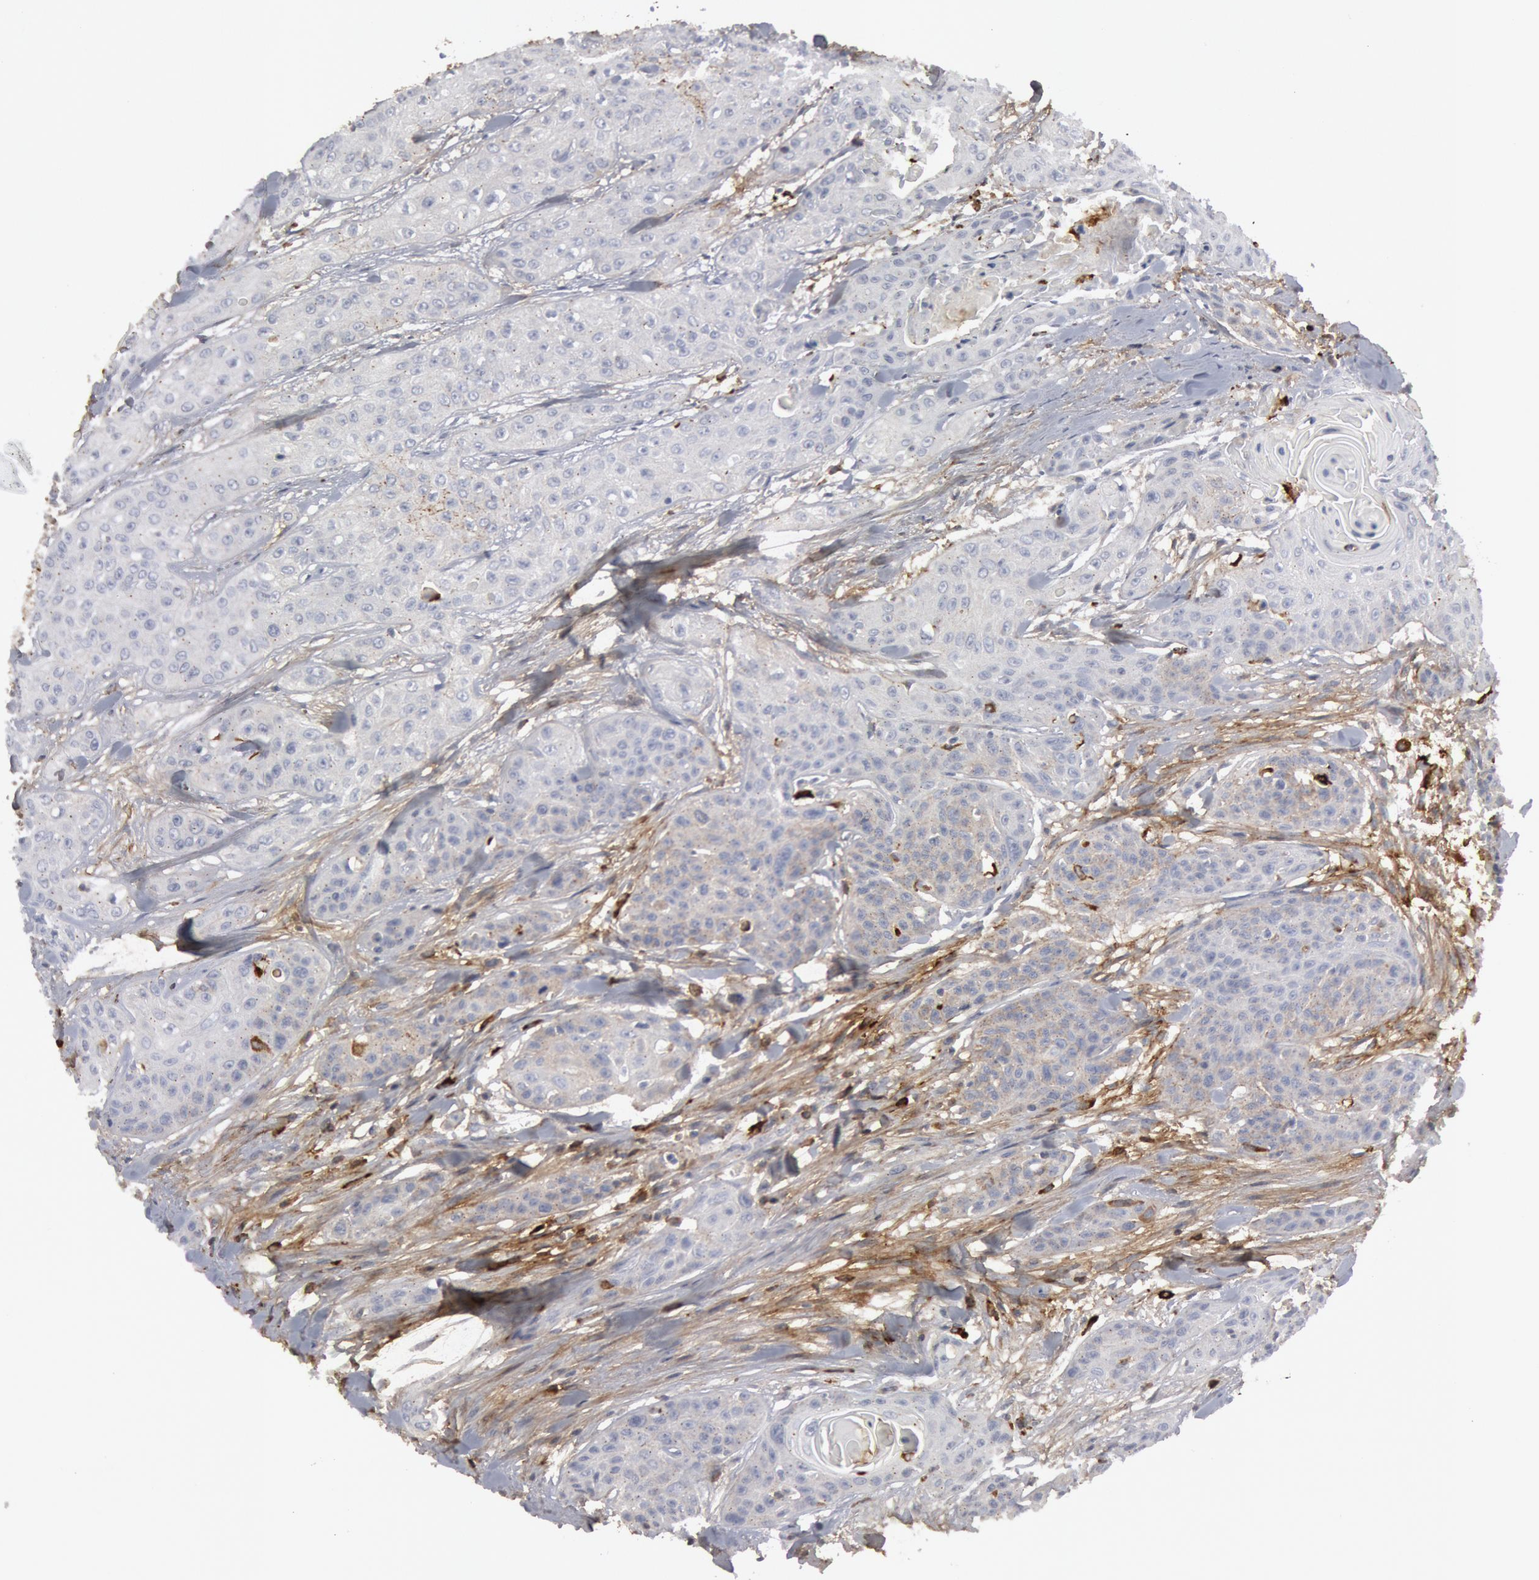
{"staining": {"intensity": "negative", "quantity": "none", "location": "none"}, "tissue": "head and neck cancer", "cell_type": "Tumor cells", "image_type": "cancer", "snomed": [{"axis": "morphology", "description": "Squamous cell carcinoma, NOS"}, {"axis": "morphology", "description": "Squamous cell carcinoma, metastatic, NOS"}, {"axis": "topography", "description": "Lymph node"}, {"axis": "topography", "description": "Salivary gland"}, {"axis": "topography", "description": "Head-Neck"}], "caption": "Human head and neck cancer stained for a protein using immunohistochemistry exhibits no expression in tumor cells.", "gene": "C1QC", "patient": {"sex": "female", "age": 74}}